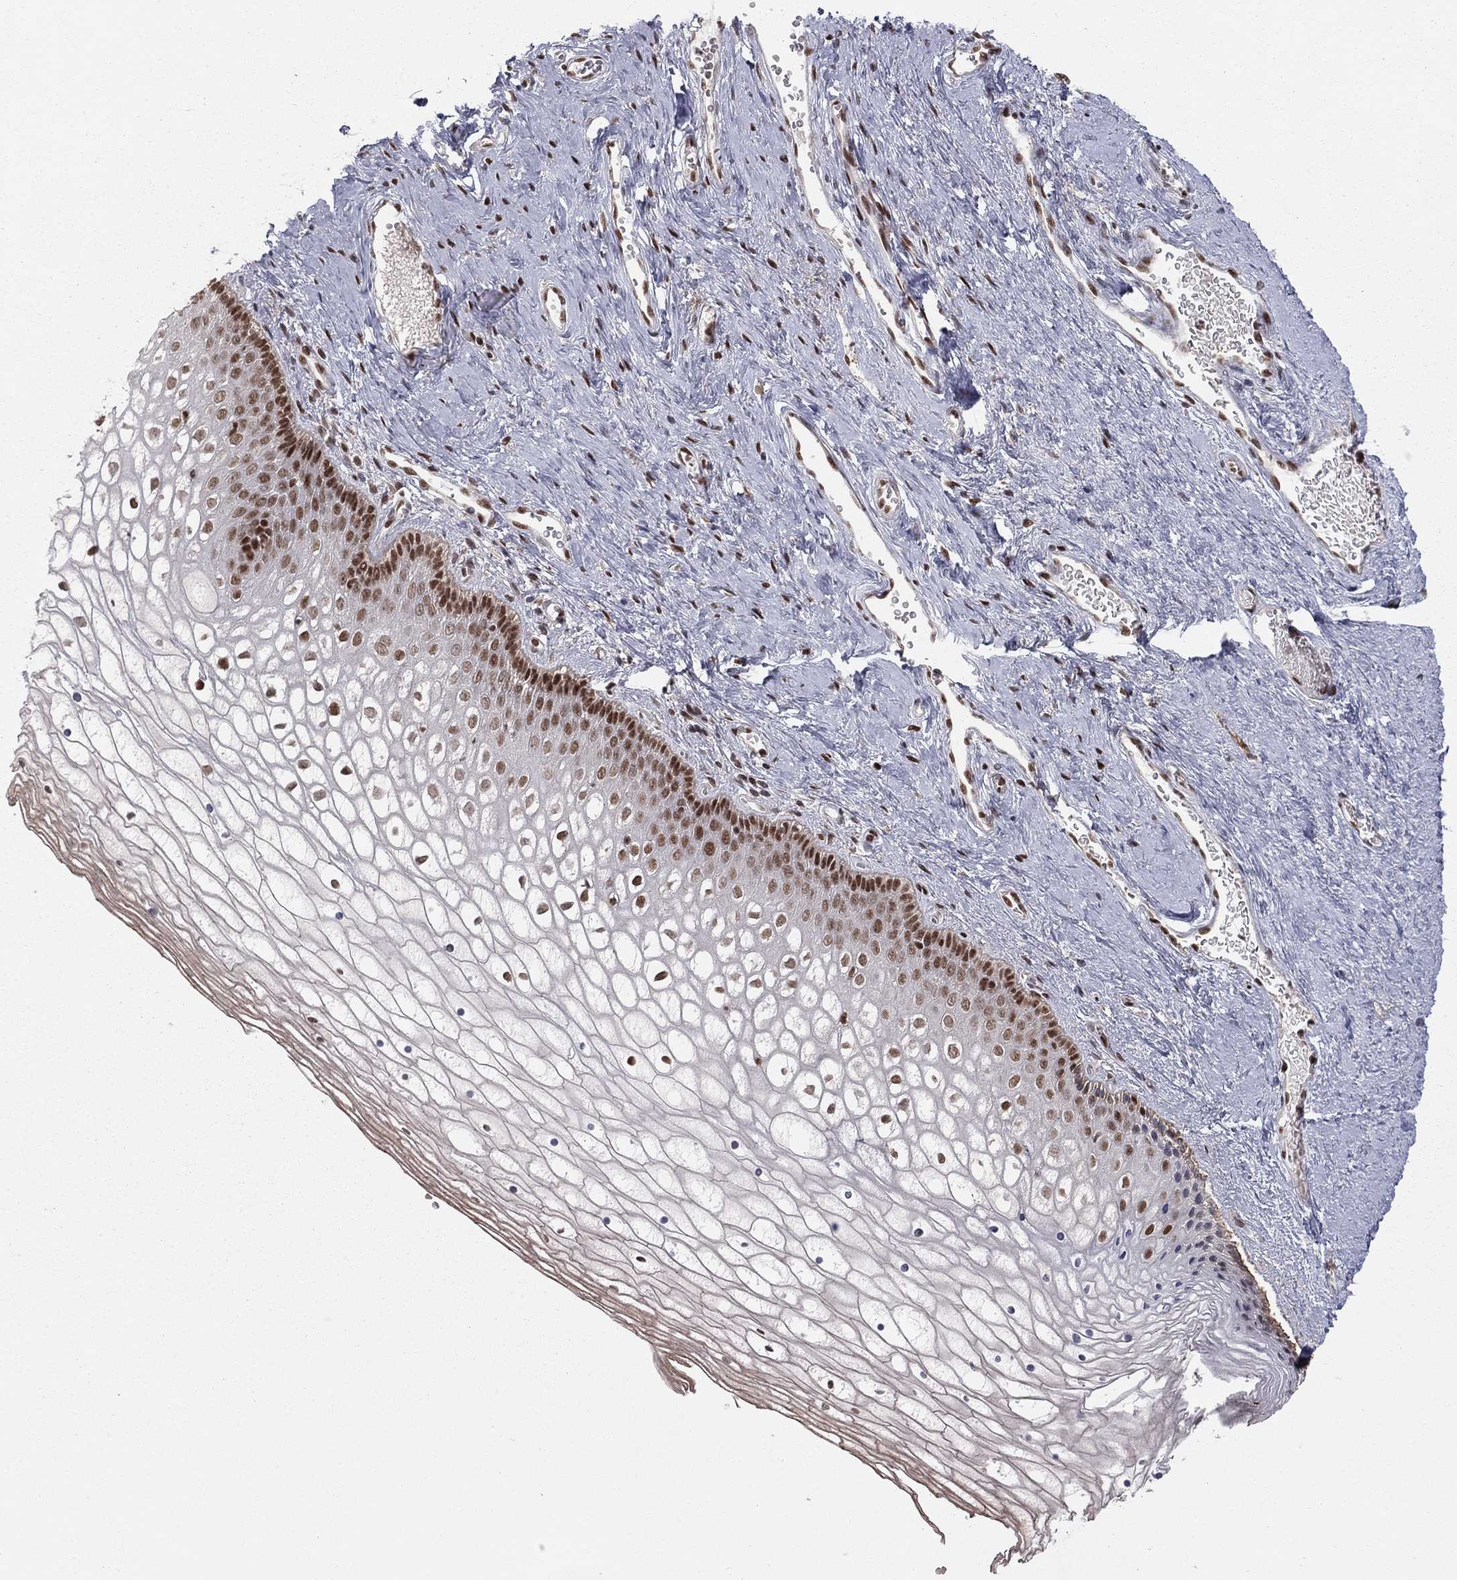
{"staining": {"intensity": "strong", "quantity": "25%-75%", "location": "nuclear"}, "tissue": "vagina", "cell_type": "Squamous epithelial cells", "image_type": "normal", "snomed": [{"axis": "morphology", "description": "Normal tissue, NOS"}, {"axis": "topography", "description": "Vagina"}], "caption": "IHC histopathology image of normal vagina: human vagina stained using immunohistochemistry (IHC) exhibits high levels of strong protein expression localized specifically in the nuclear of squamous epithelial cells, appearing as a nuclear brown color.", "gene": "NFYB", "patient": {"sex": "female", "age": 32}}